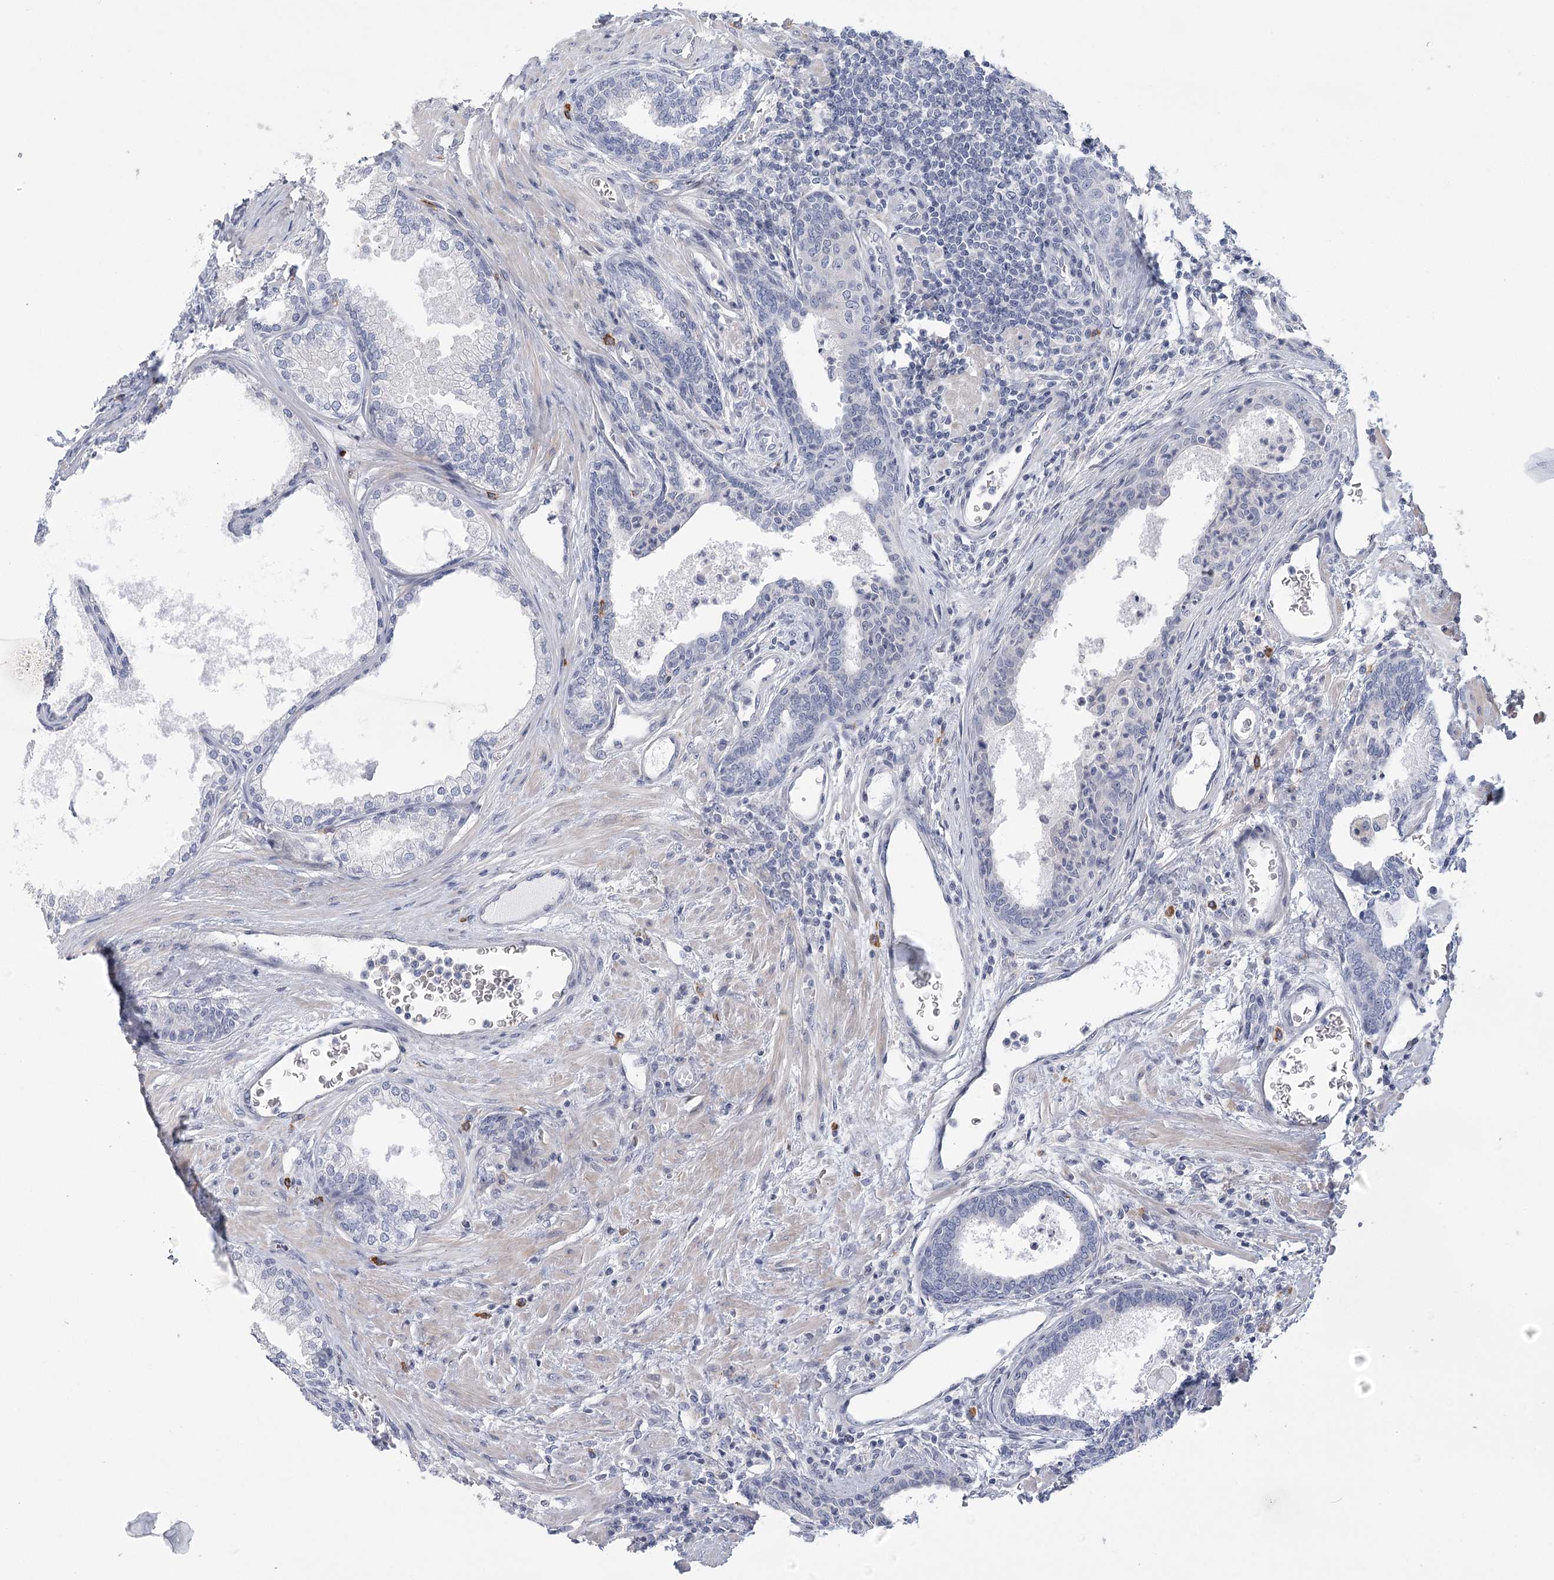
{"staining": {"intensity": "negative", "quantity": "none", "location": "none"}, "tissue": "prostate", "cell_type": "Glandular cells", "image_type": "normal", "snomed": [{"axis": "morphology", "description": "Normal tissue, NOS"}, {"axis": "topography", "description": "Prostate"}], "caption": "There is no significant staining in glandular cells of prostate. (Brightfield microscopy of DAB (3,3'-diaminobenzidine) IHC at high magnification).", "gene": "FAM76B", "patient": {"sex": "male", "age": 76}}